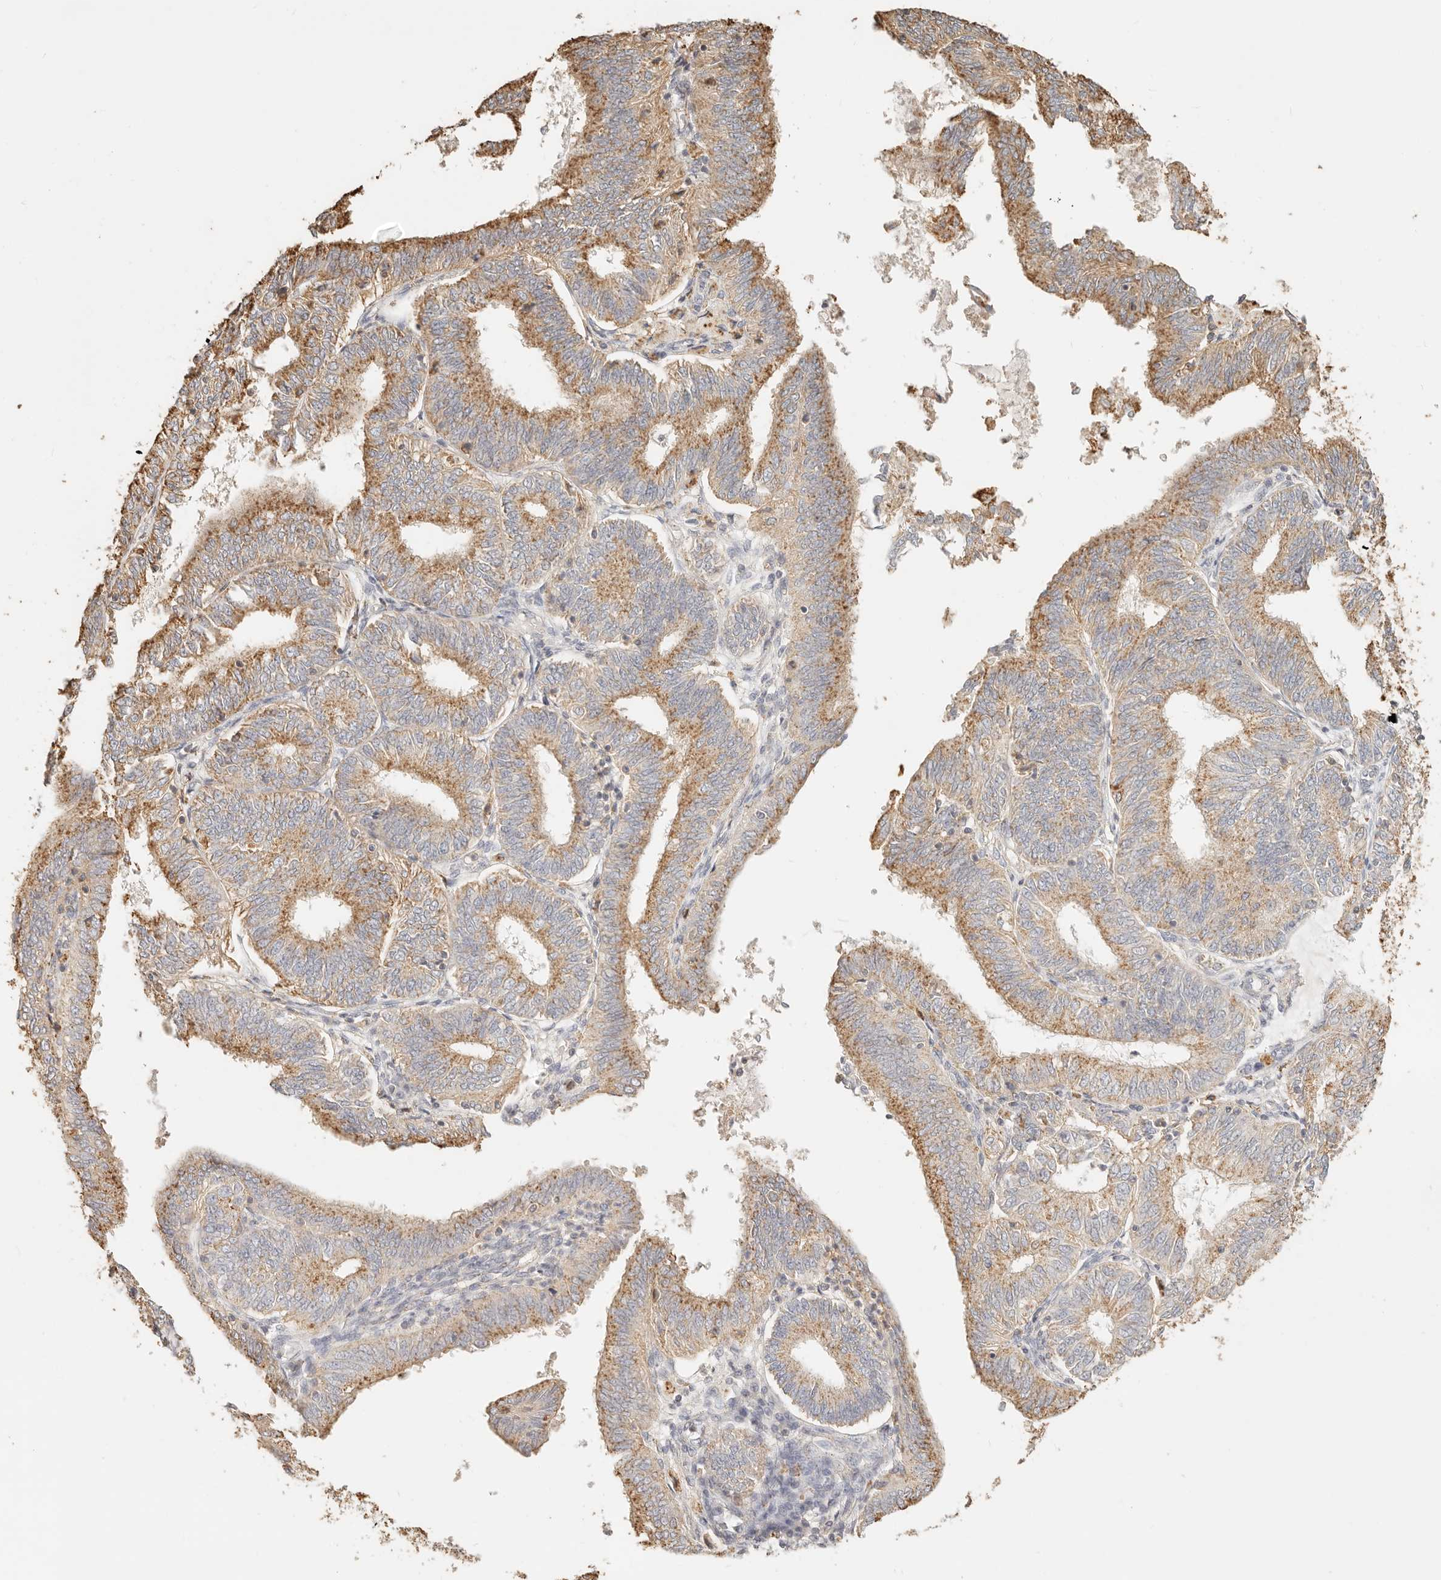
{"staining": {"intensity": "moderate", "quantity": ">75%", "location": "cytoplasmic/membranous"}, "tissue": "endometrial cancer", "cell_type": "Tumor cells", "image_type": "cancer", "snomed": [{"axis": "morphology", "description": "Adenocarcinoma, NOS"}, {"axis": "topography", "description": "Endometrium"}], "caption": "DAB immunohistochemical staining of endometrial cancer shows moderate cytoplasmic/membranous protein staining in about >75% of tumor cells. Ihc stains the protein of interest in brown and the nuclei are stained blue.", "gene": "CNMD", "patient": {"sex": "female", "age": 51}}